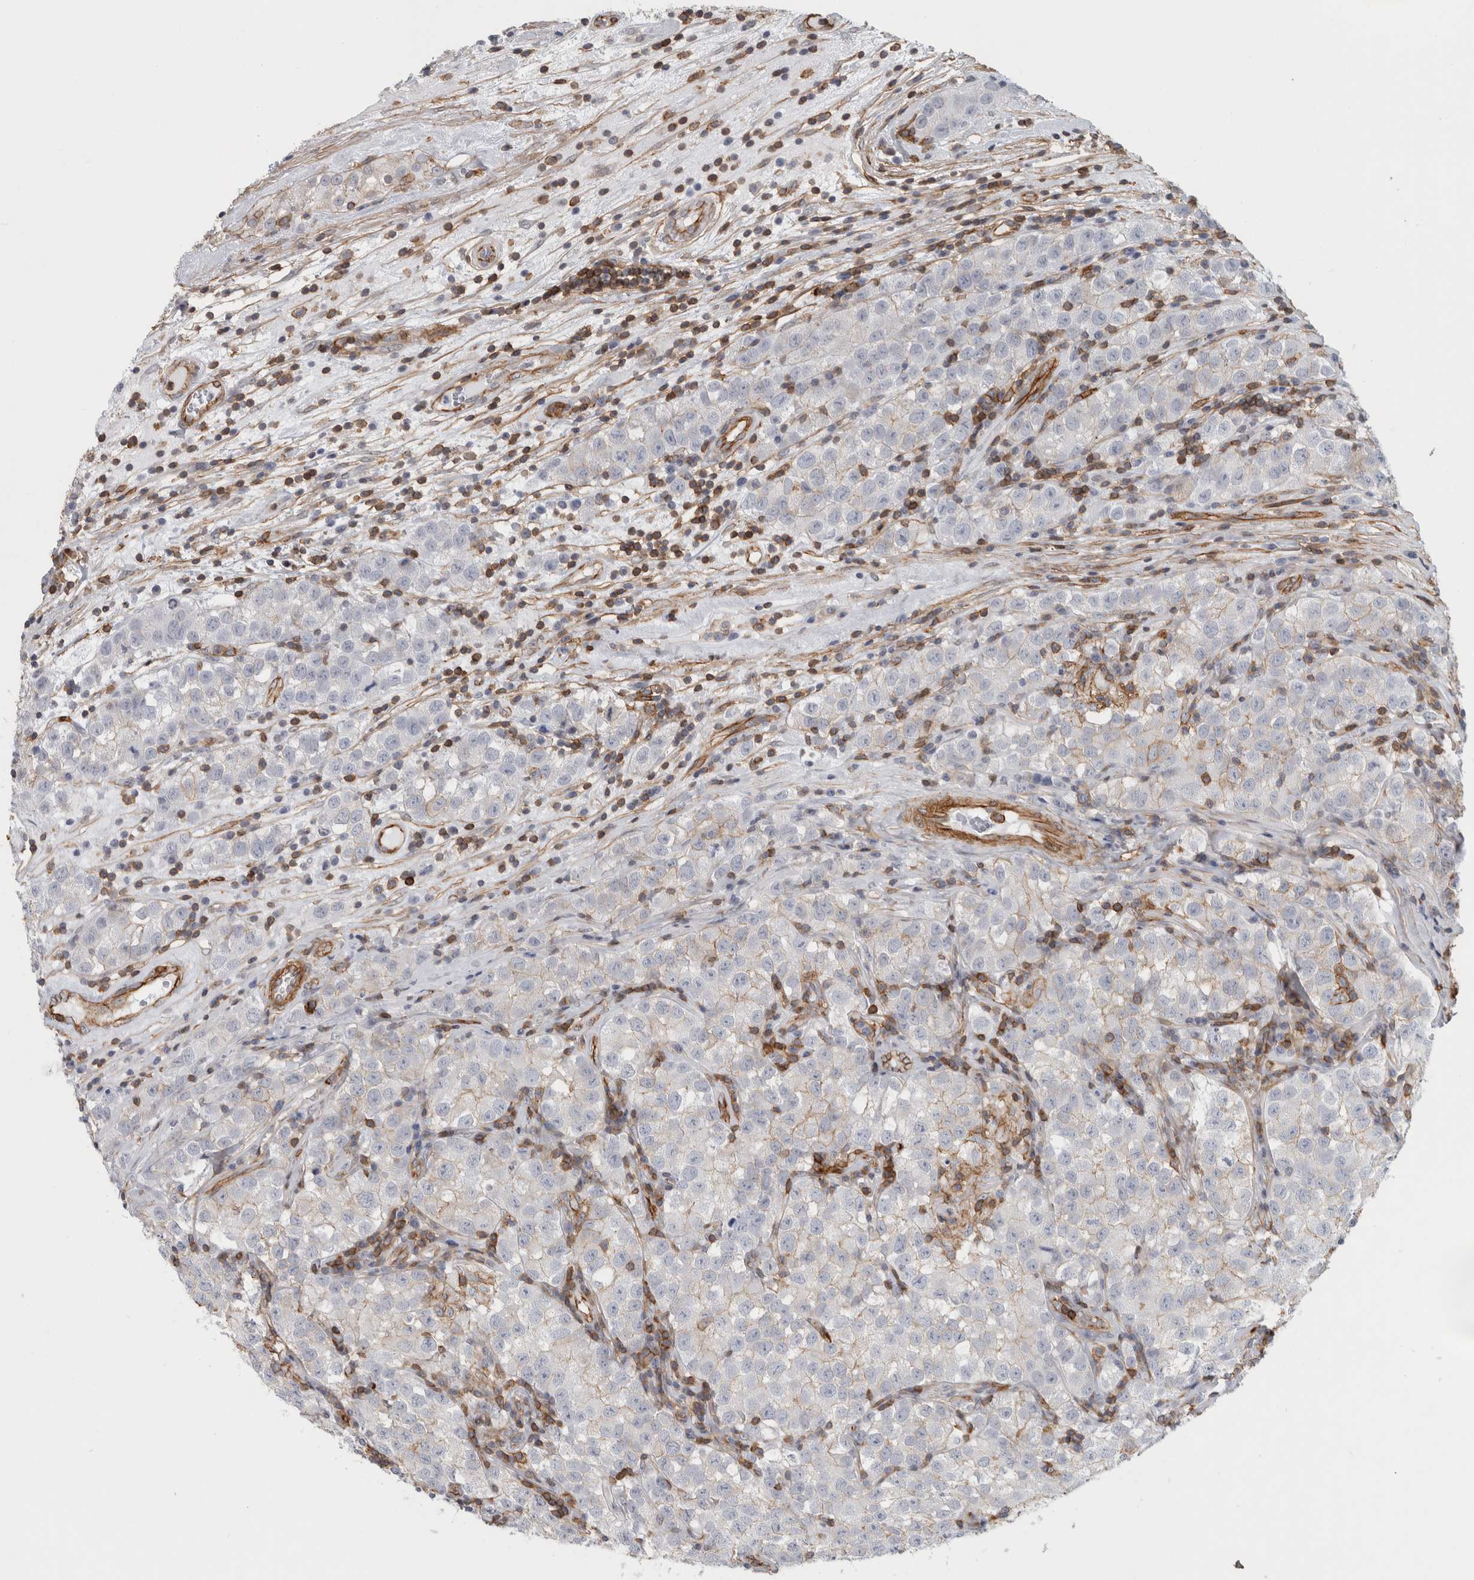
{"staining": {"intensity": "negative", "quantity": "none", "location": "none"}, "tissue": "testis cancer", "cell_type": "Tumor cells", "image_type": "cancer", "snomed": [{"axis": "morphology", "description": "Seminoma, NOS"}, {"axis": "morphology", "description": "Carcinoma, Embryonal, NOS"}, {"axis": "topography", "description": "Testis"}], "caption": "Immunohistochemistry (IHC) of testis seminoma demonstrates no staining in tumor cells.", "gene": "AHNAK", "patient": {"sex": "male", "age": 43}}